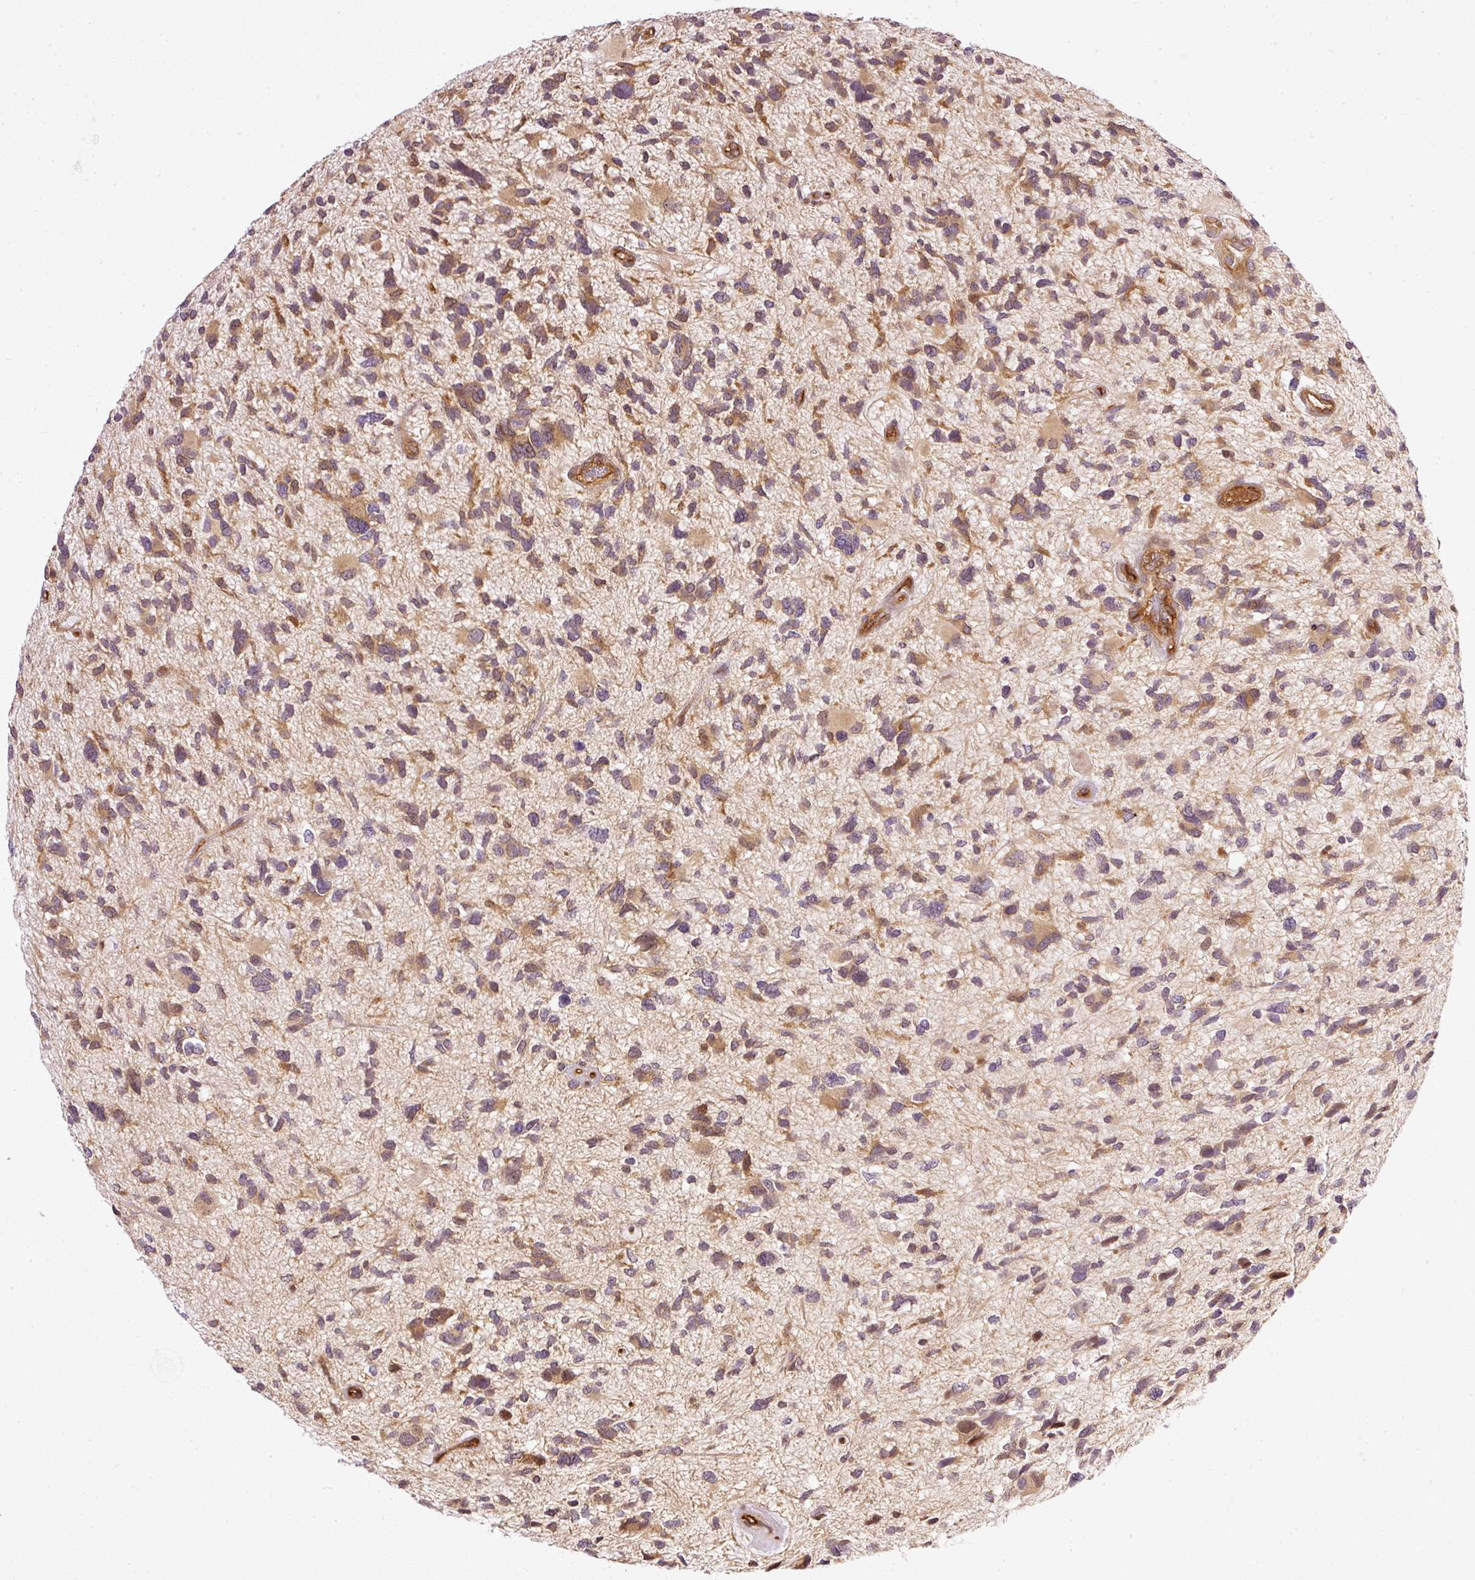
{"staining": {"intensity": "moderate", "quantity": ">75%", "location": "cytoplasmic/membranous"}, "tissue": "glioma", "cell_type": "Tumor cells", "image_type": "cancer", "snomed": [{"axis": "morphology", "description": "Glioma, malignant, High grade"}, {"axis": "topography", "description": "Brain"}], "caption": "The photomicrograph exhibits staining of high-grade glioma (malignant), revealing moderate cytoplasmic/membranous protein positivity (brown color) within tumor cells.", "gene": "MIF4GD", "patient": {"sex": "female", "age": 11}}